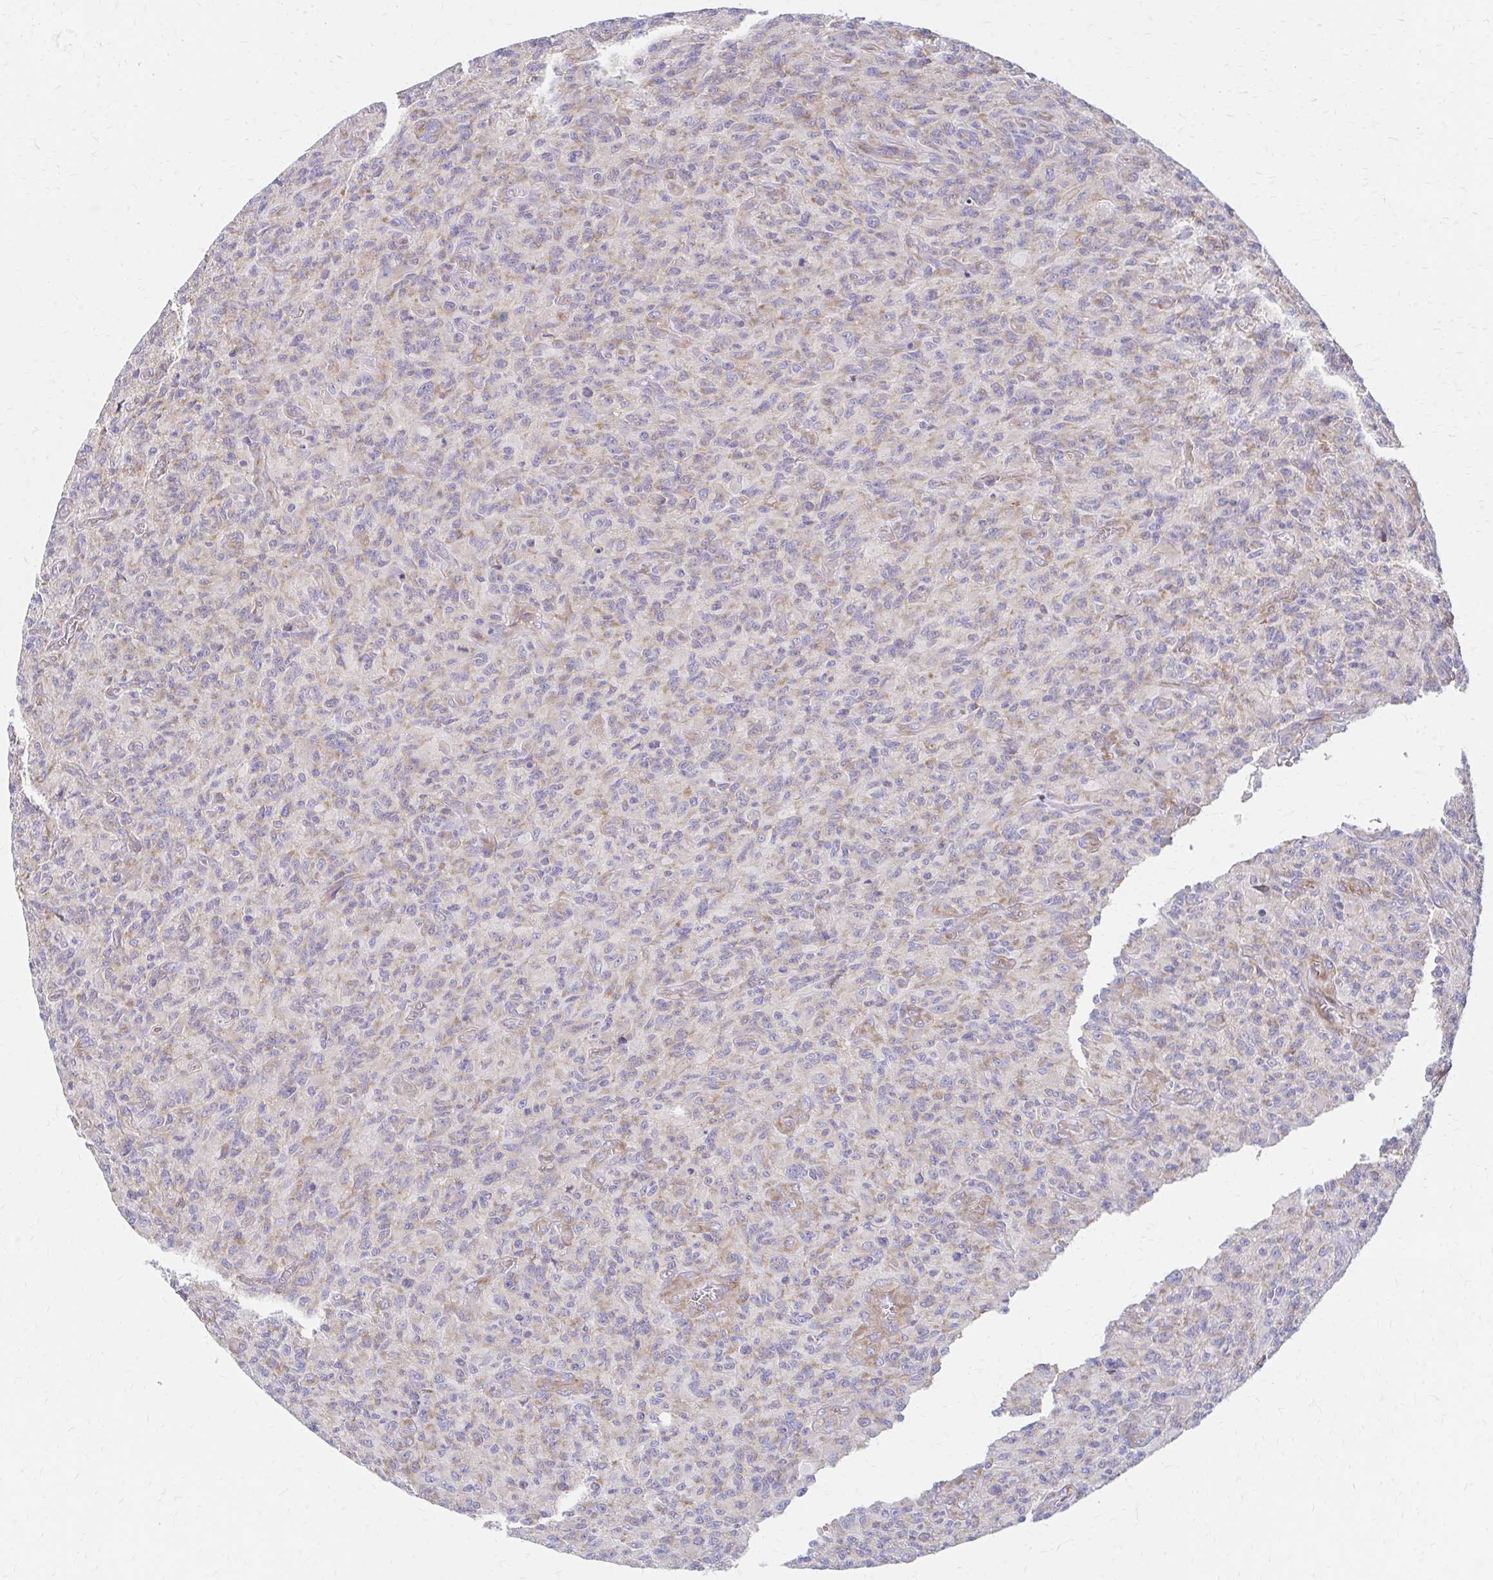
{"staining": {"intensity": "weak", "quantity": "25%-75%", "location": "cytoplasmic/membranous"}, "tissue": "glioma", "cell_type": "Tumor cells", "image_type": "cancer", "snomed": [{"axis": "morphology", "description": "Glioma, malignant, High grade"}, {"axis": "topography", "description": "Brain"}], "caption": "Approximately 25%-75% of tumor cells in human malignant glioma (high-grade) reveal weak cytoplasmic/membranous protein positivity as visualized by brown immunohistochemical staining.", "gene": "RPL27A", "patient": {"sex": "male", "age": 61}}